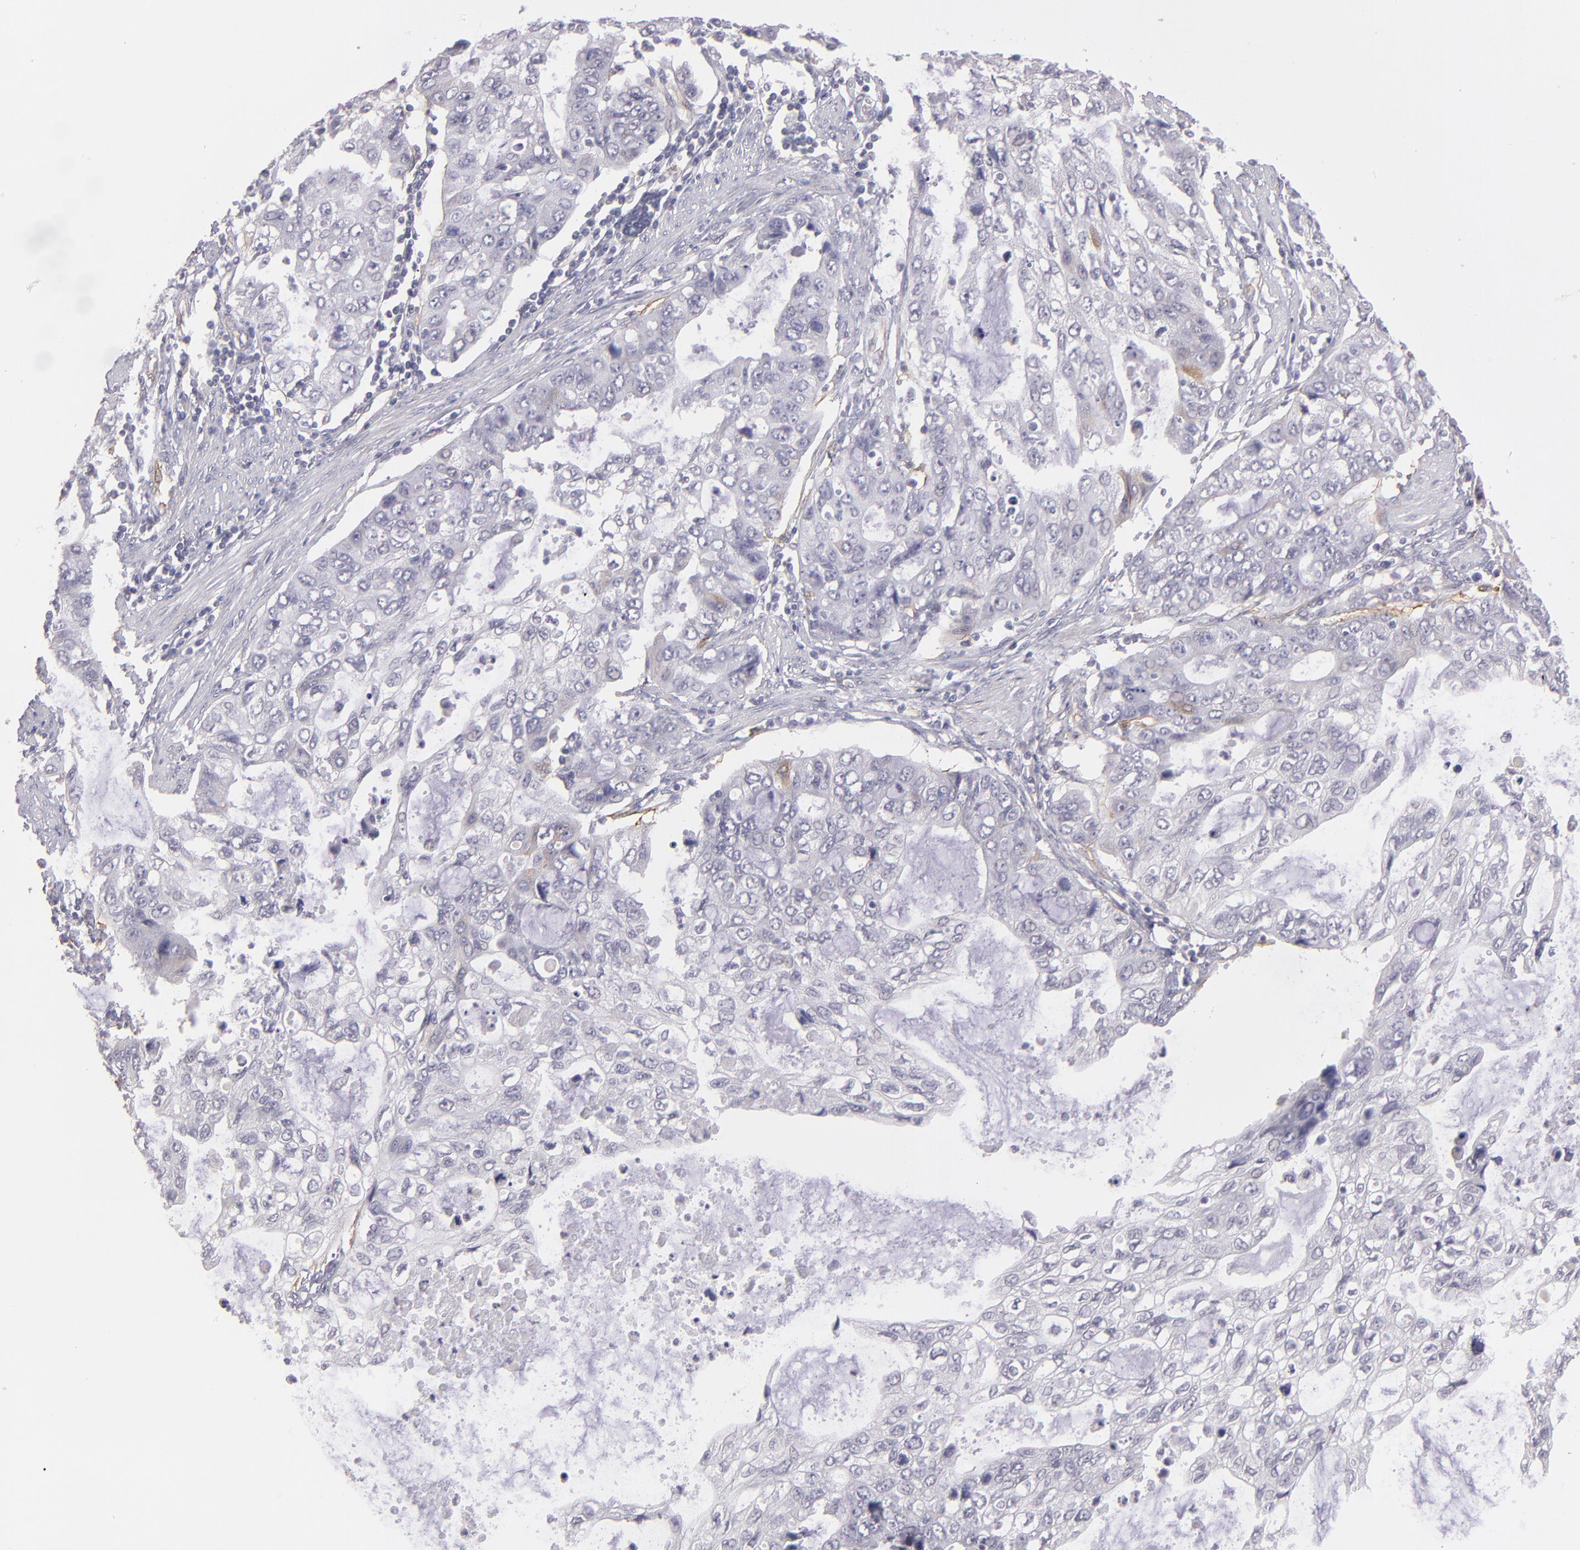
{"staining": {"intensity": "negative", "quantity": "none", "location": "none"}, "tissue": "stomach cancer", "cell_type": "Tumor cells", "image_type": "cancer", "snomed": [{"axis": "morphology", "description": "Adenocarcinoma, NOS"}, {"axis": "topography", "description": "Stomach, upper"}], "caption": "Immunohistochemistry (IHC) of stomach cancer (adenocarcinoma) exhibits no expression in tumor cells.", "gene": "THBD", "patient": {"sex": "female", "age": 52}}